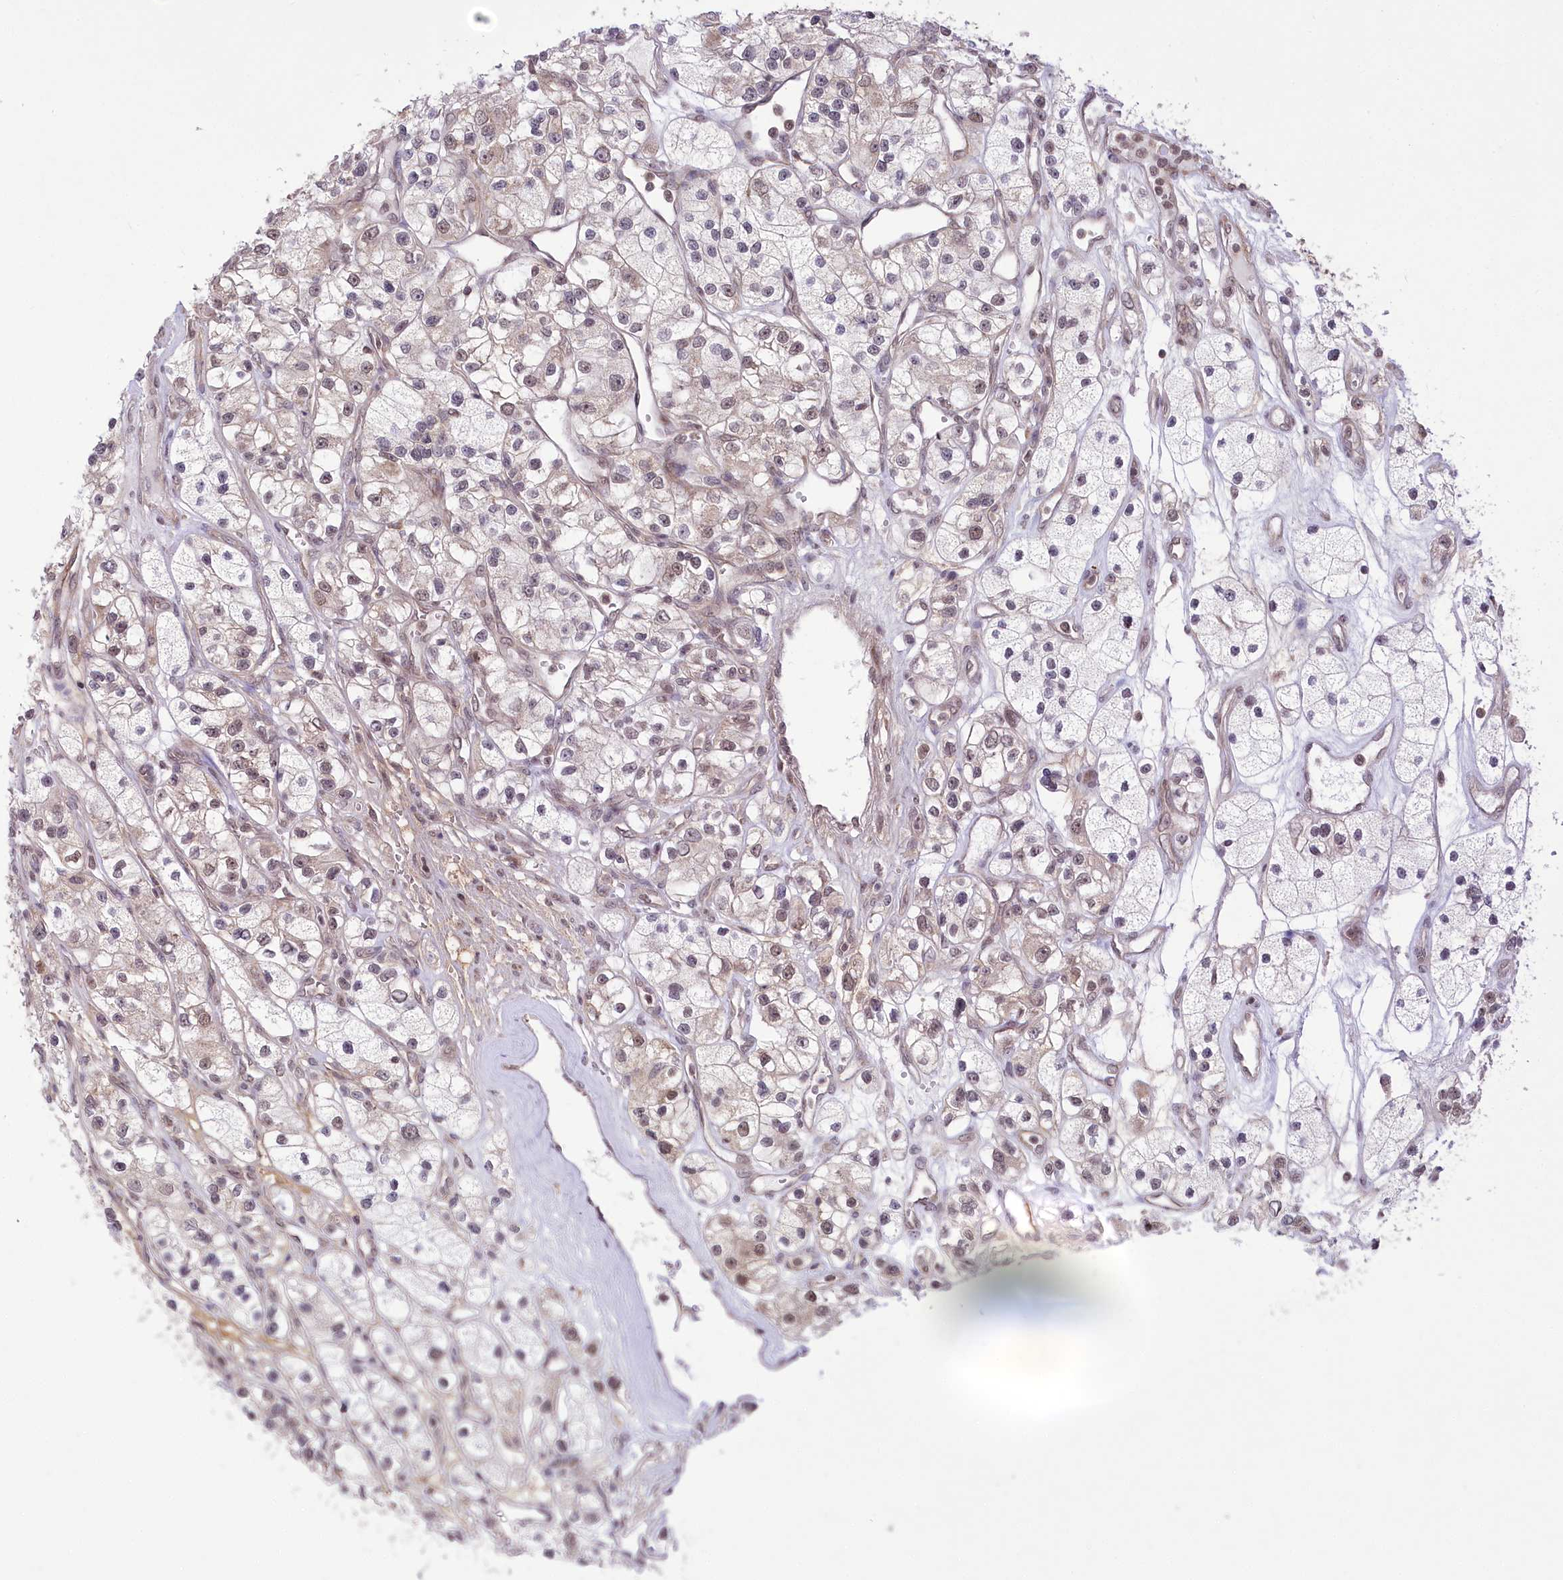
{"staining": {"intensity": "weak", "quantity": "<25%", "location": "nuclear"}, "tissue": "renal cancer", "cell_type": "Tumor cells", "image_type": "cancer", "snomed": [{"axis": "morphology", "description": "Adenocarcinoma, NOS"}, {"axis": "topography", "description": "Kidney"}], "caption": "A high-resolution image shows IHC staining of adenocarcinoma (renal), which shows no significant positivity in tumor cells.", "gene": "ZMAT2", "patient": {"sex": "female", "age": 57}}